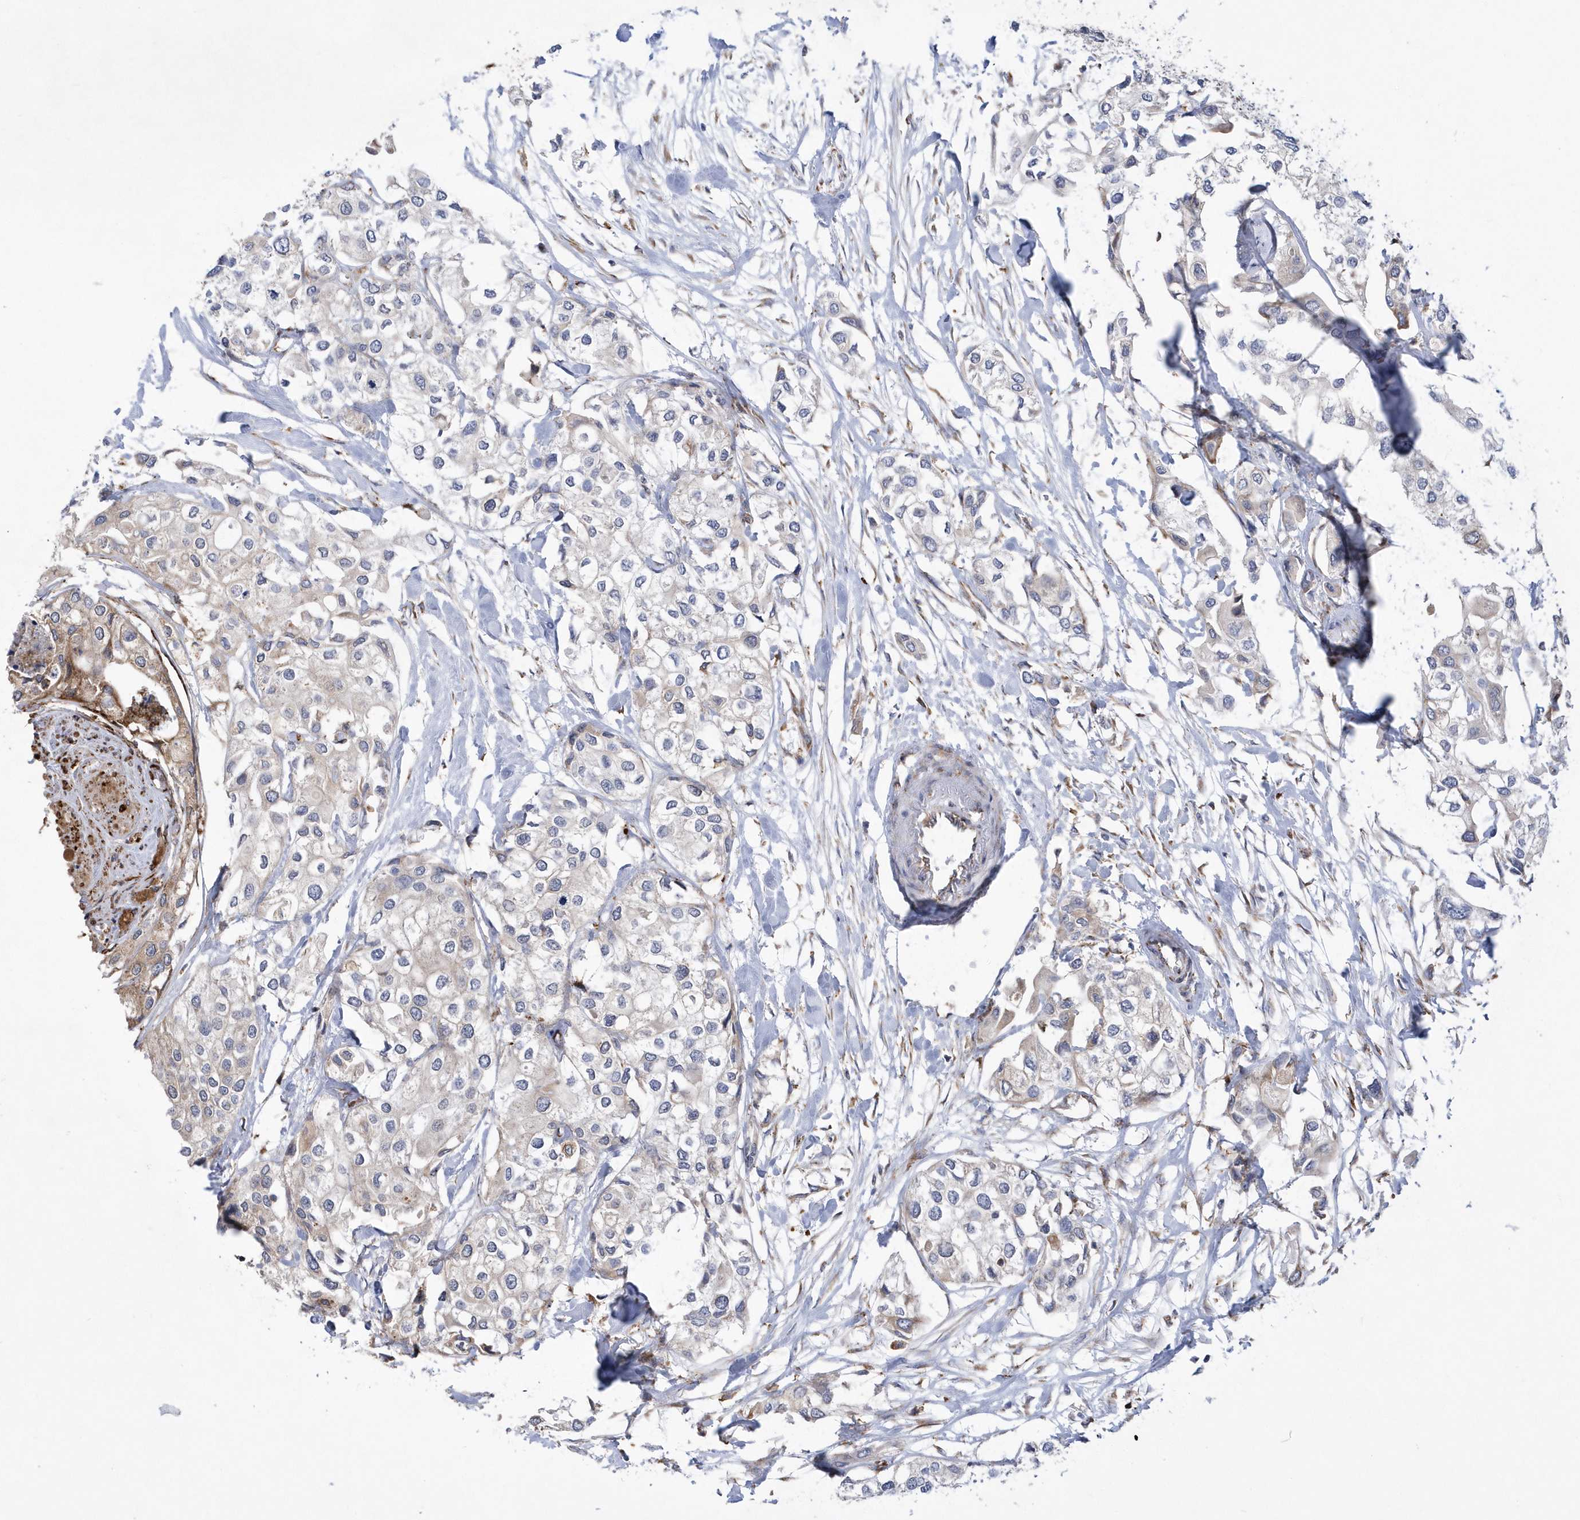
{"staining": {"intensity": "negative", "quantity": "none", "location": "none"}, "tissue": "urothelial cancer", "cell_type": "Tumor cells", "image_type": "cancer", "snomed": [{"axis": "morphology", "description": "Urothelial carcinoma, High grade"}, {"axis": "topography", "description": "Urinary bladder"}], "caption": "High power microscopy micrograph of an IHC photomicrograph of urothelial cancer, revealing no significant staining in tumor cells.", "gene": "MED31", "patient": {"sex": "male", "age": 64}}